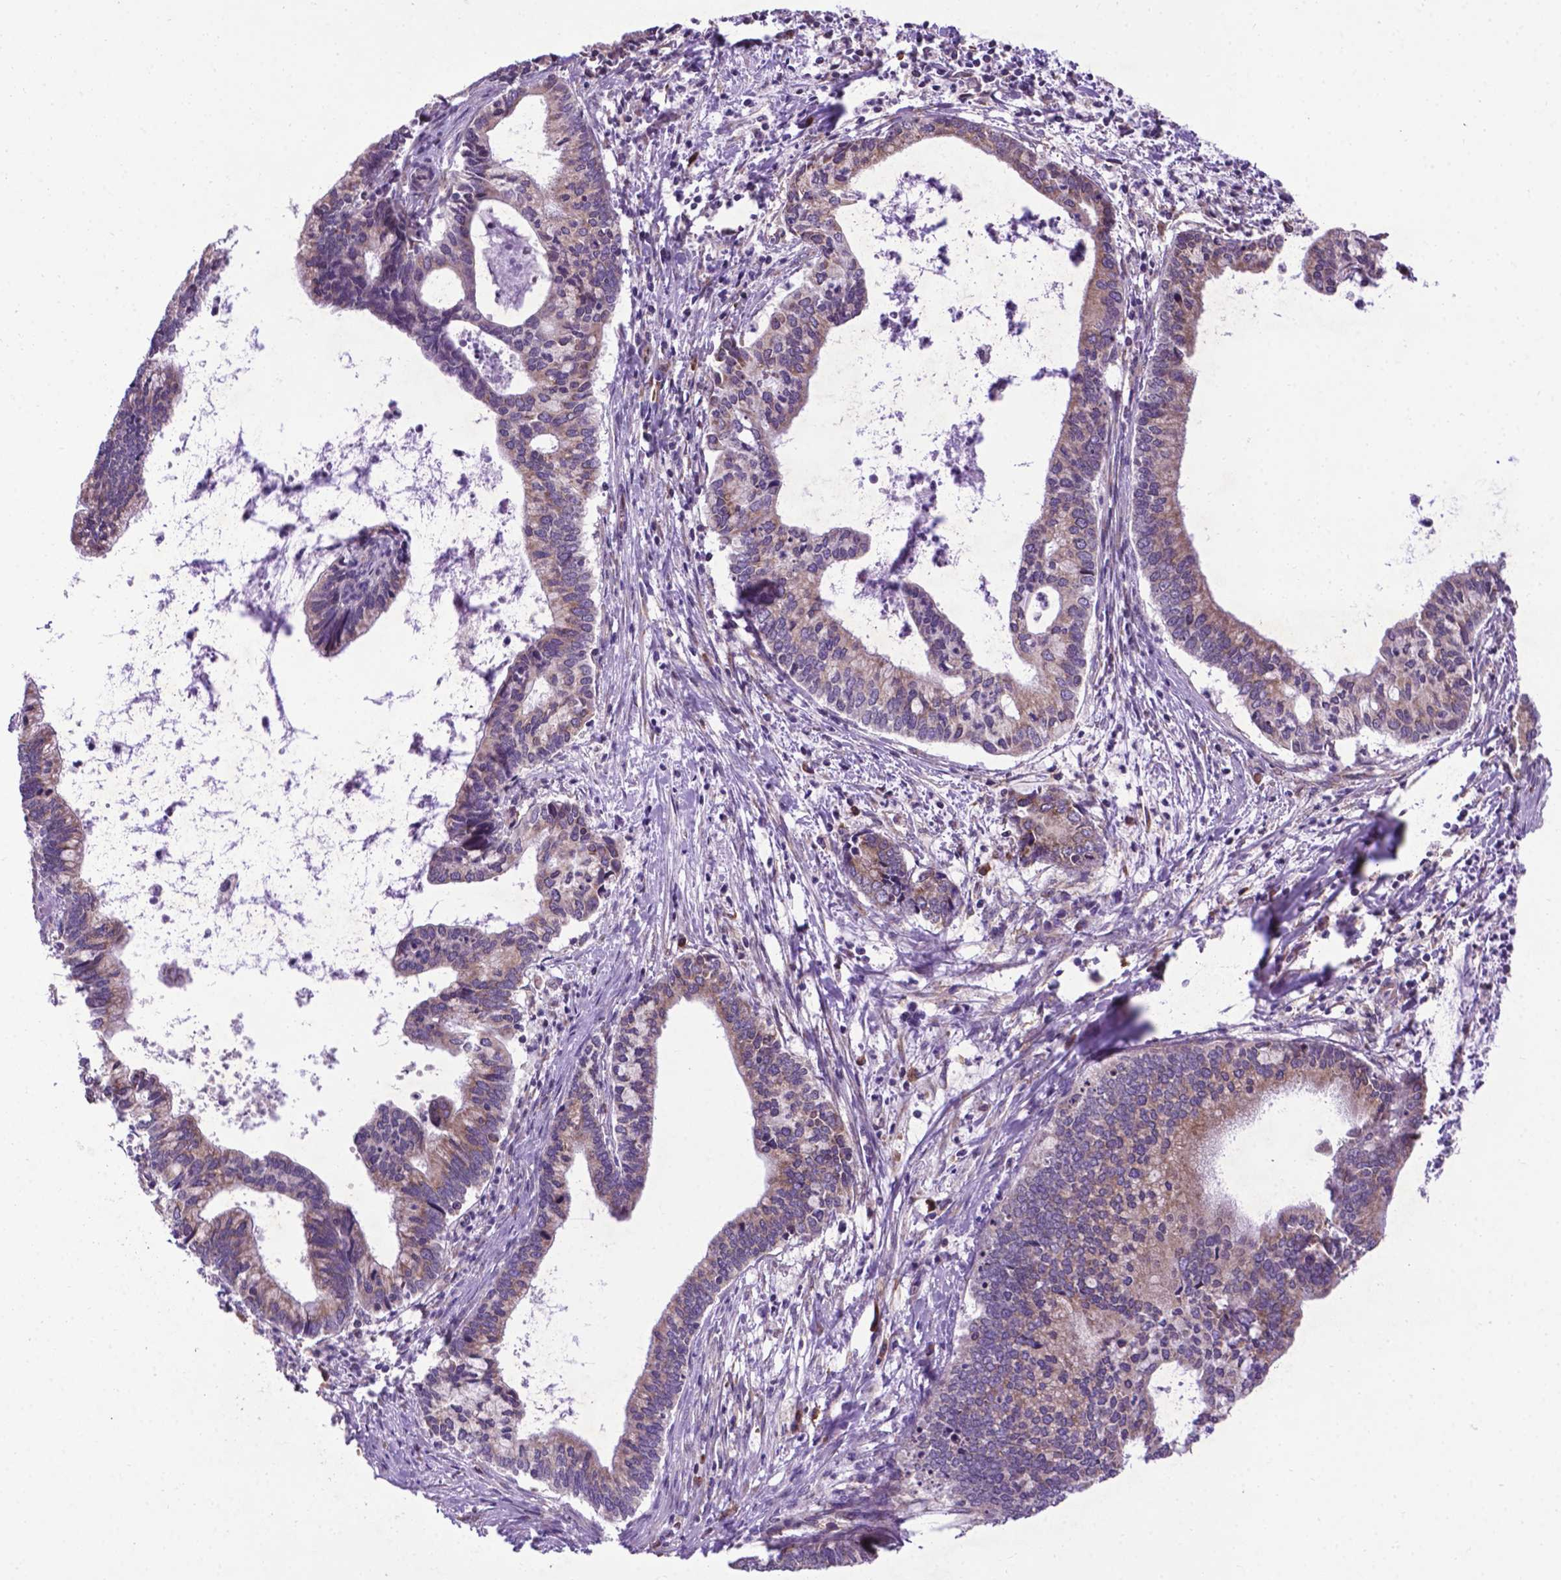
{"staining": {"intensity": "weak", "quantity": "25%-75%", "location": "cytoplasmic/membranous"}, "tissue": "cervical cancer", "cell_type": "Tumor cells", "image_type": "cancer", "snomed": [{"axis": "morphology", "description": "Adenocarcinoma, NOS"}, {"axis": "topography", "description": "Cervix"}], "caption": "Immunohistochemistry (IHC) of human cervical adenocarcinoma displays low levels of weak cytoplasmic/membranous positivity in approximately 25%-75% of tumor cells.", "gene": "WDR83OS", "patient": {"sex": "female", "age": 42}}